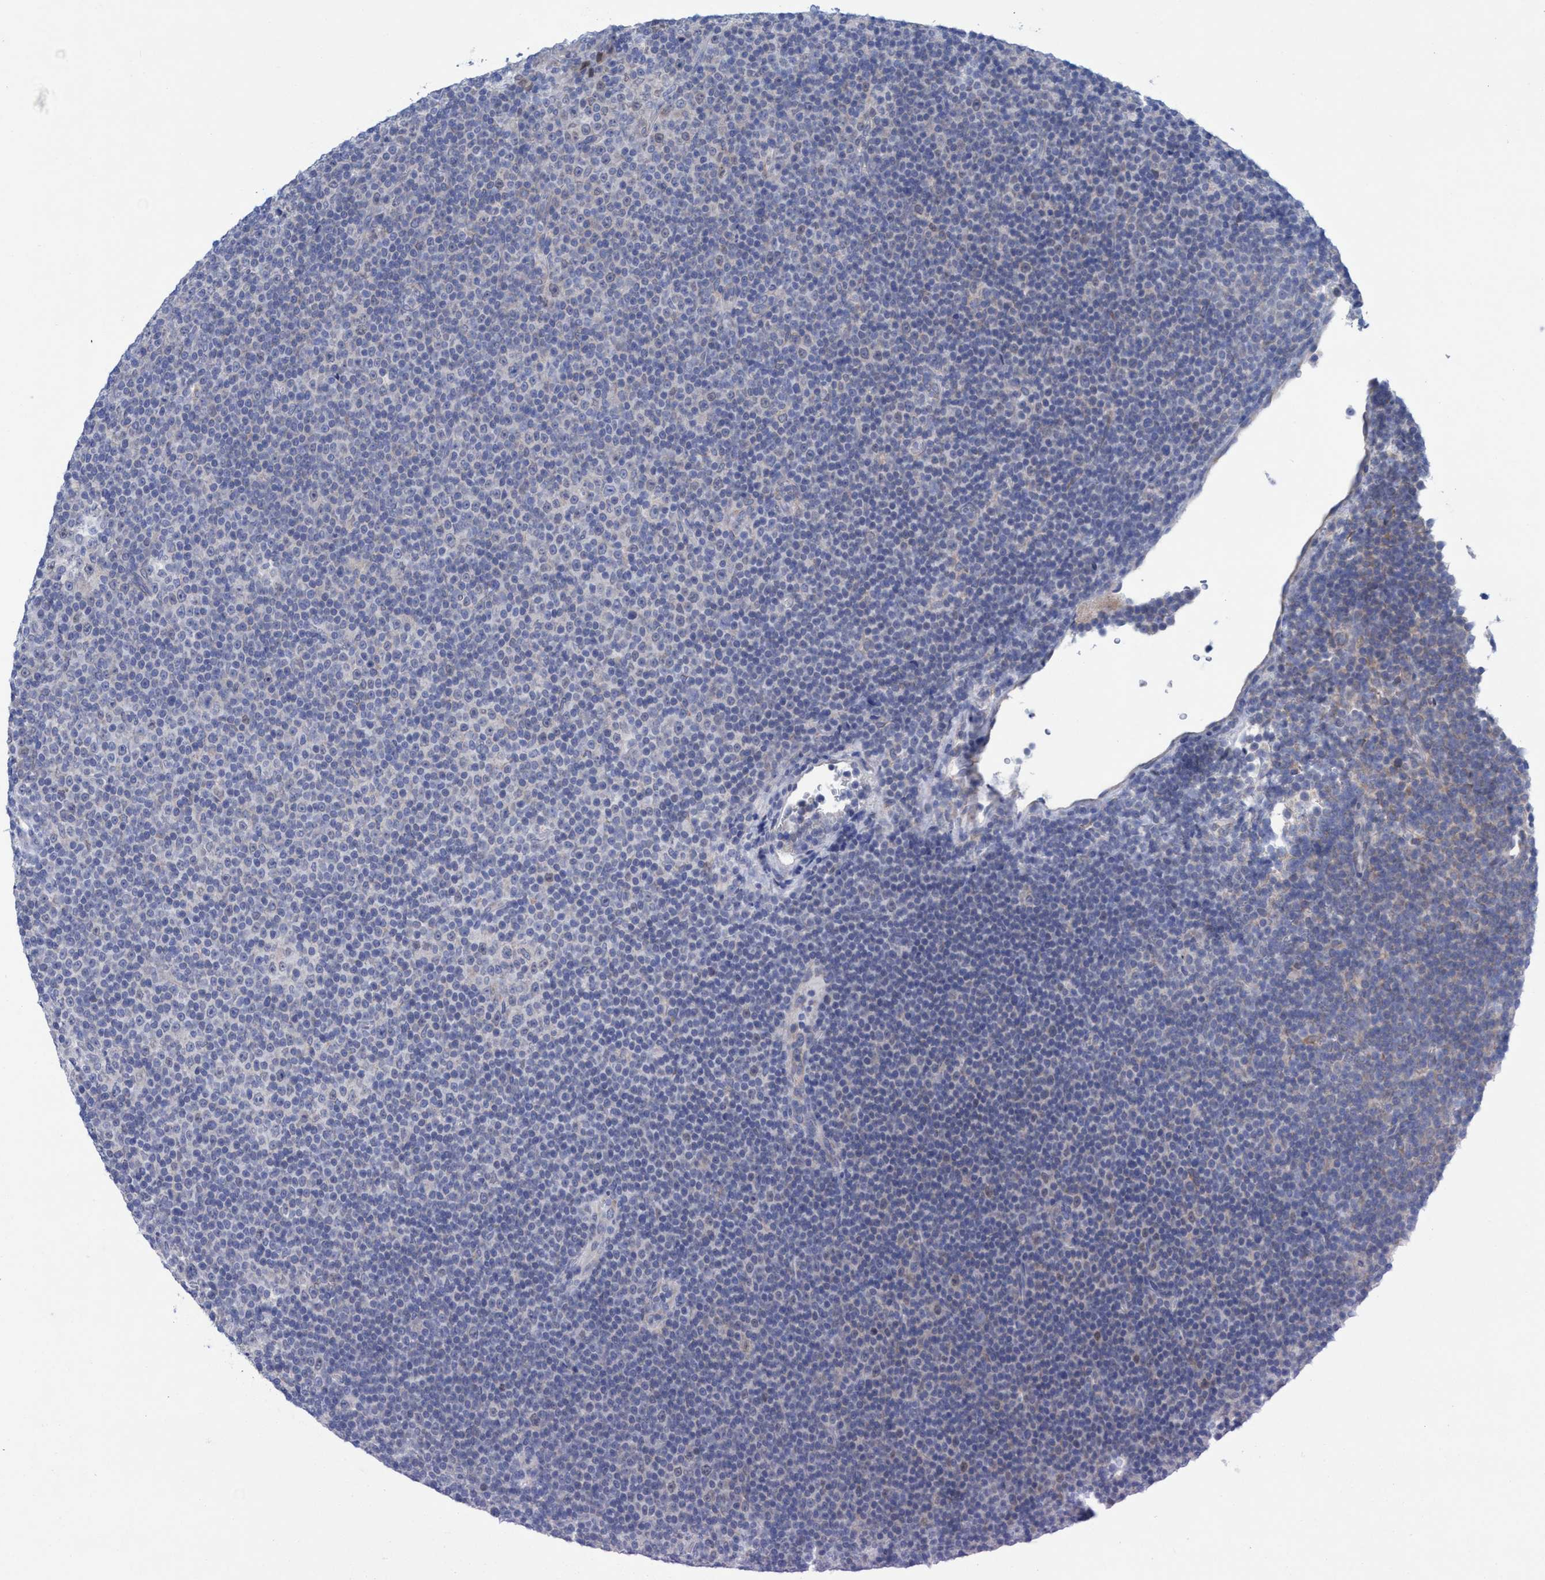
{"staining": {"intensity": "weak", "quantity": "<25%", "location": "cytoplasmic/membranous"}, "tissue": "lymphoma", "cell_type": "Tumor cells", "image_type": "cancer", "snomed": [{"axis": "morphology", "description": "Malignant lymphoma, non-Hodgkin's type, Low grade"}, {"axis": "topography", "description": "Lymph node"}], "caption": "IHC of lymphoma reveals no expression in tumor cells. Brightfield microscopy of immunohistochemistry stained with DAB (brown) and hematoxylin (blue), captured at high magnification.", "gene": "RSAD1", "patient": {"sex": "female", "age": 67}}